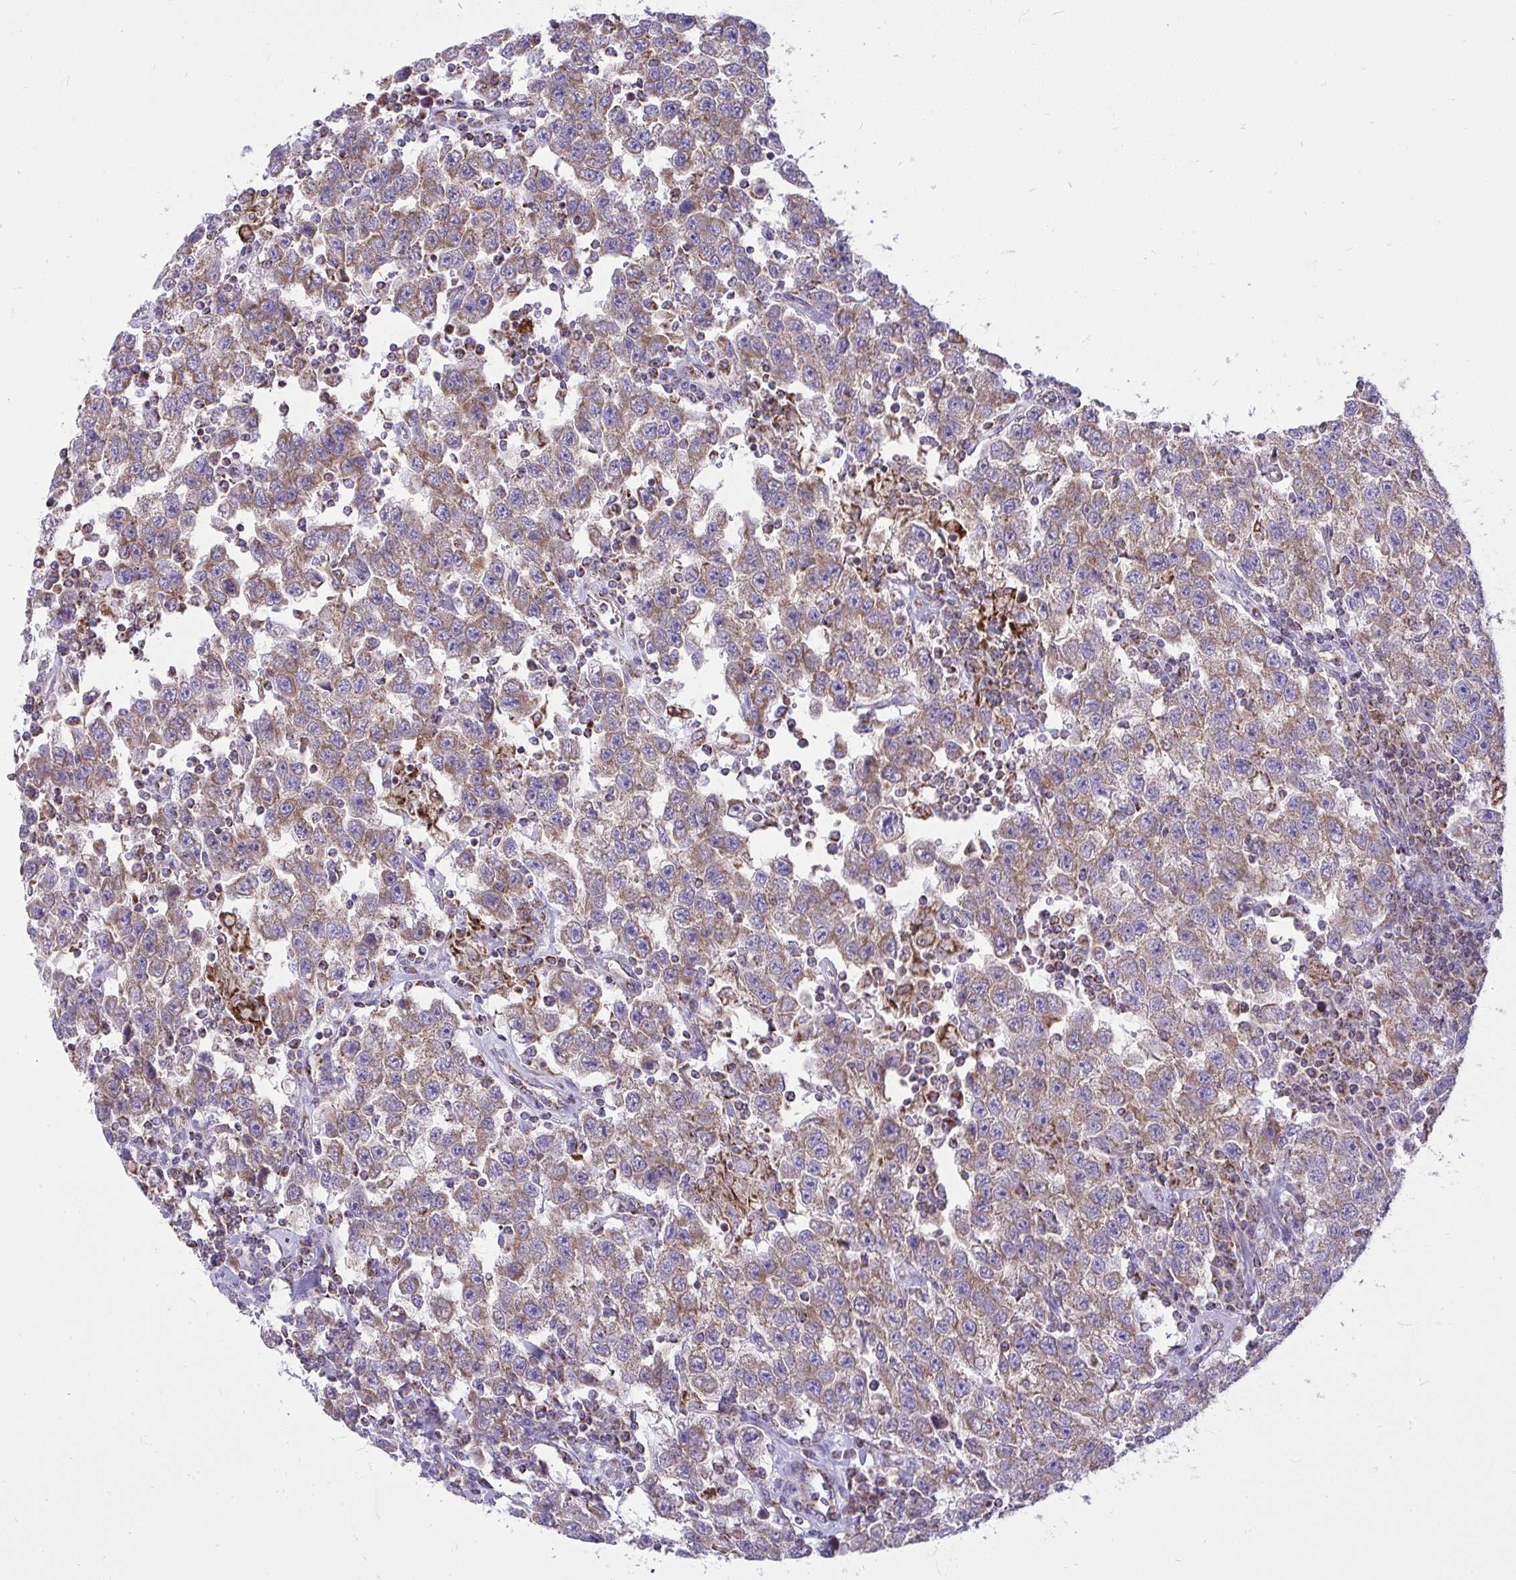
{"staining": {"intensity": "weak", "quantity": ">75%", "location": "cytoplasmic/membranous"}, "tissue": "testis cancer", "cell_type": "Tumor cells", "image_type": "cancer", "snomed": [{"axis": "morphology", "description": "Seminoma, NOS"}, {"axis": "topography", "description": "Testis"}], "caption": "This image displays immunohistochemistry staining of human testis seminoma, with low weak cytoplasmic/membranous positivity in about >75% of tumor cells.", "gene": "SPTBN2", "patient": {"sex": "male", "age": 41}}